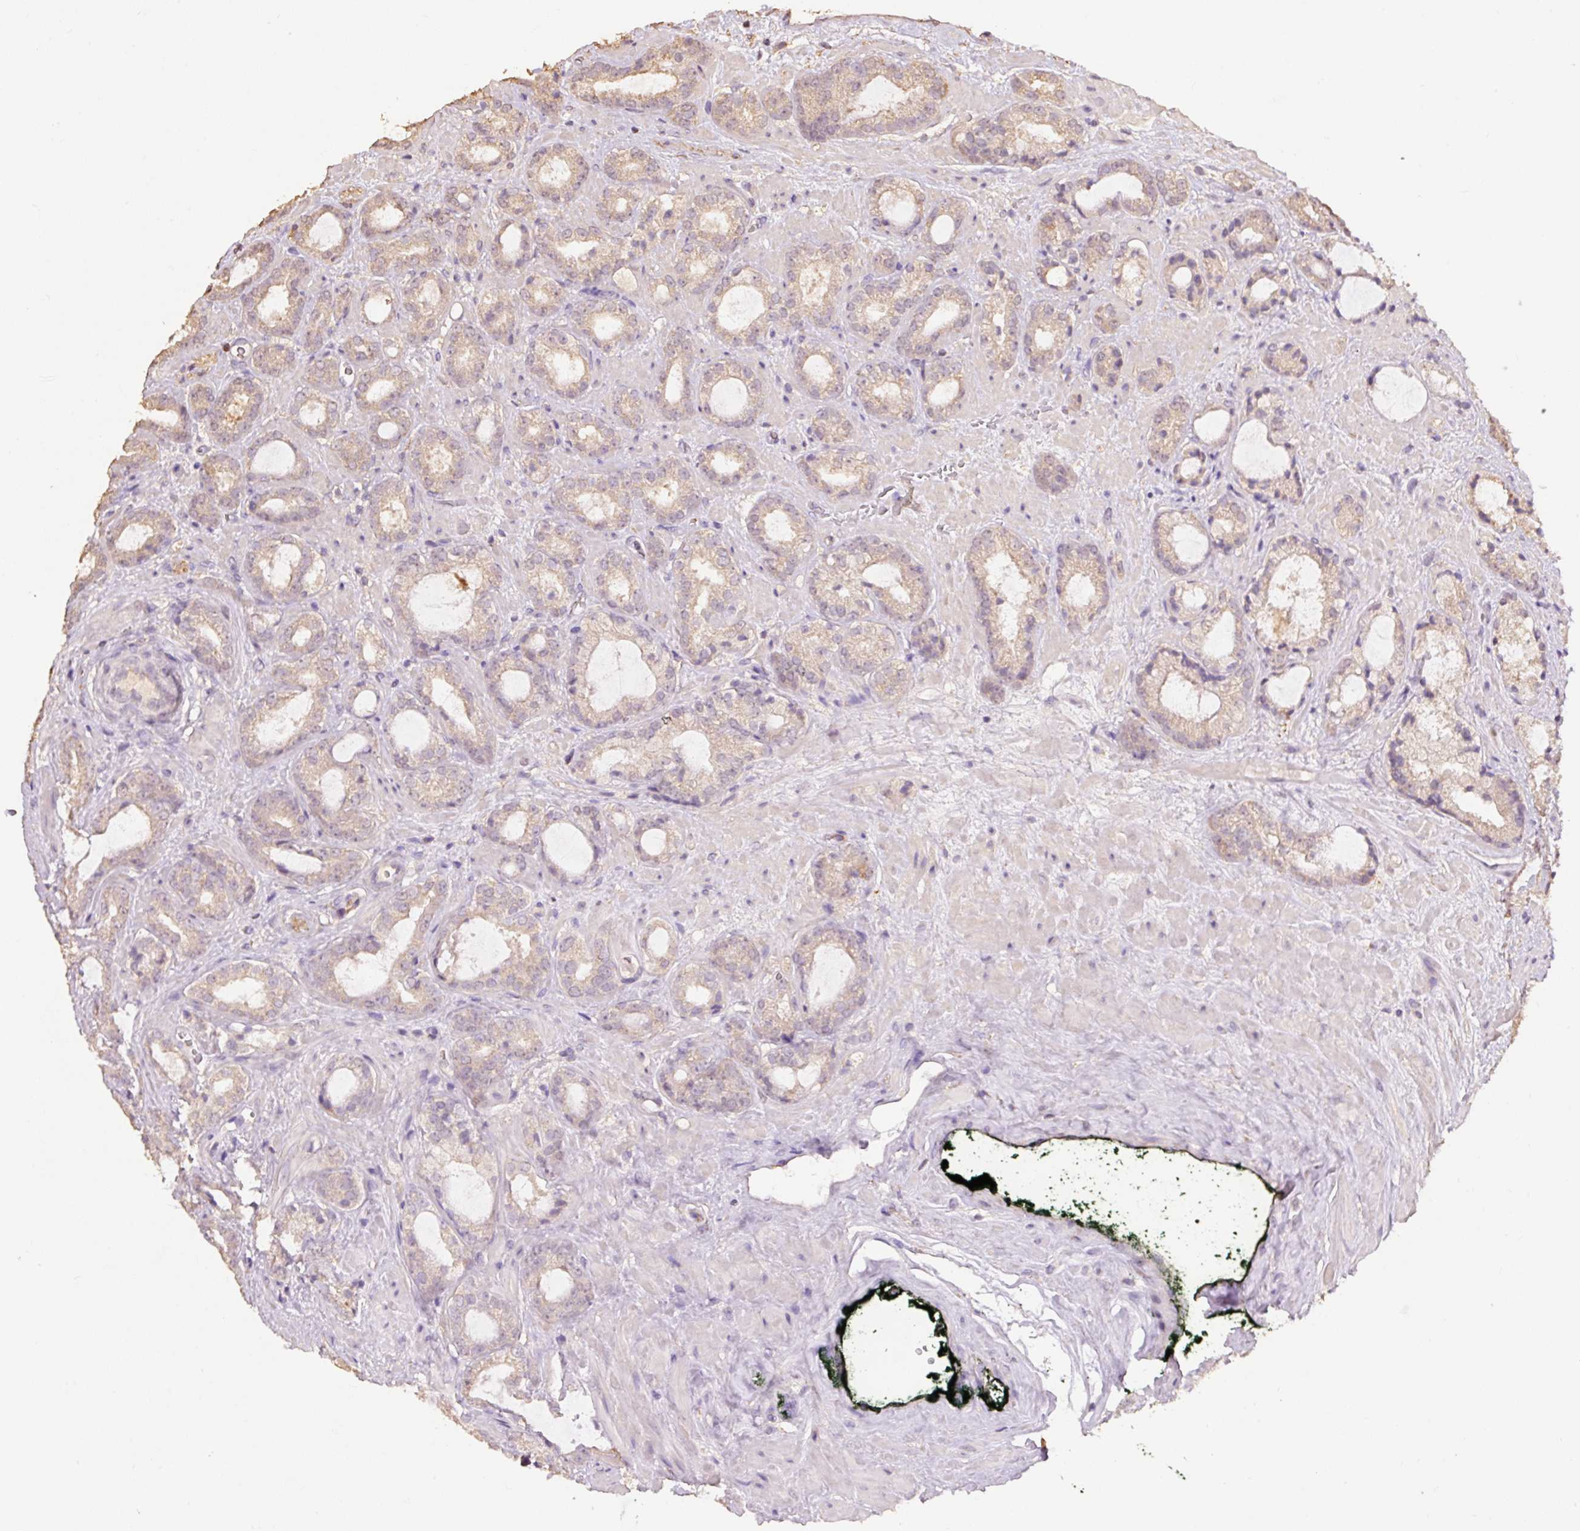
{"staining": {"intensity": "weak", "quantity": "25%-75%", "location": "cytoplasmic/membranous"}, "tissue": "prostate cancer", "cell_type": "Tumor cells", "image_type": "cancer", "snomed": [{"axis": "morphology", "description": "Adenocarcinoma, Low grade"}, {"axis": "topography", "description": "Prostate"}], "caption": "IHC micrograph of neoplastic tissue: adenocarcinoma (low-grade) (prostate) stained using IHC demonstrates low levels of weak protein expression localized specifically in the cytoplasmic/membranous of tumor cells, appearing as a cytoplasmic/membranous brown color.", "gene": "HERC2", "patient": {"sex": "male", "age": 62}}